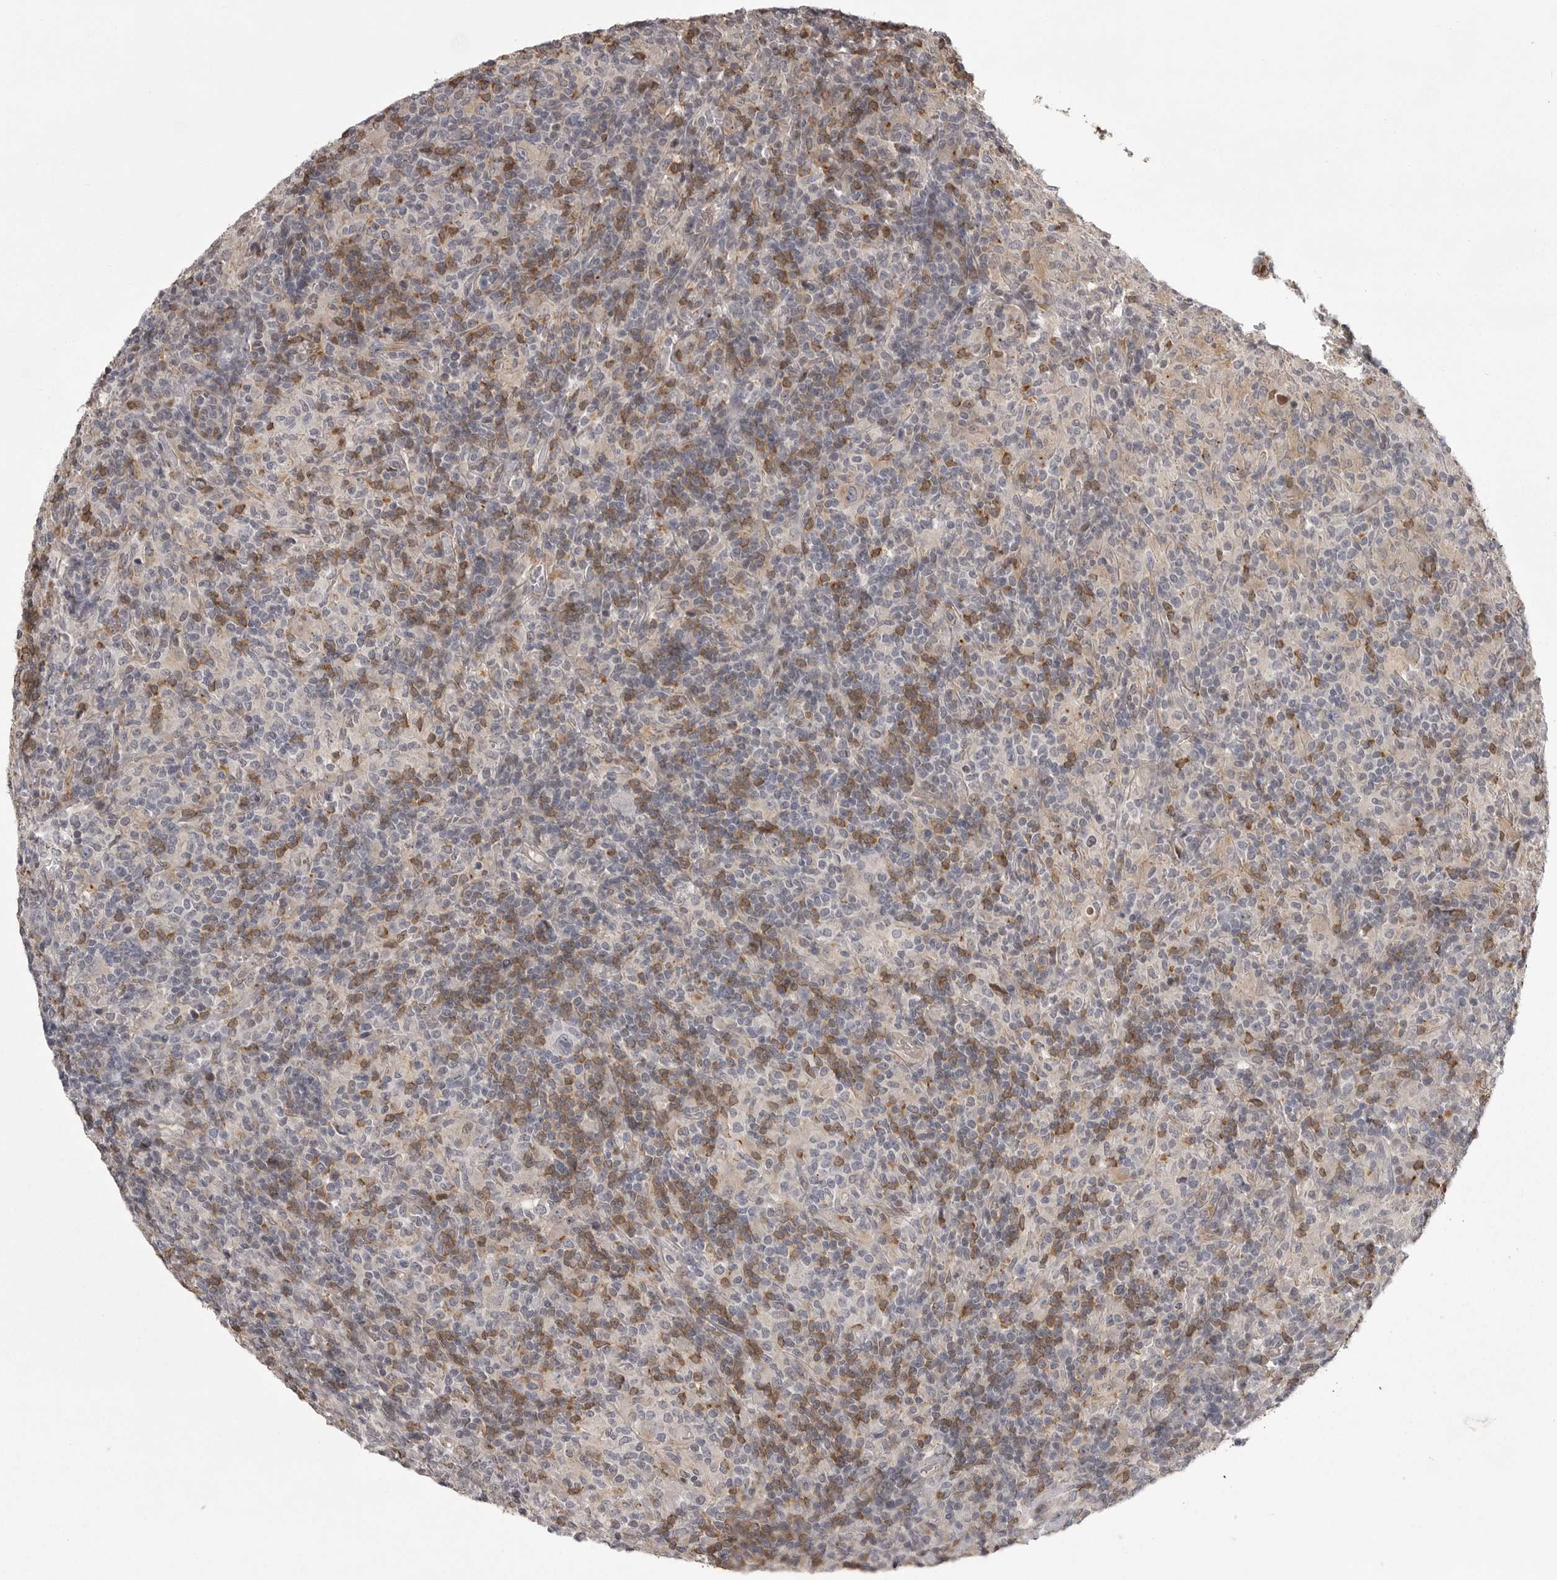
{"staining": {"intensity": "weak", "quantity": "<25%", "location": "cytoplasmic/membranous"}, "tissue": "lymphoma", "cell_type": "Tumor cells", "image_type": "cancer", "snomed": [{"axis": "morphology", "description": "Hodgkin's disease, NOS"}, {"axis": "topography", "description": "Lymph node"}], "caption": "Photomicrograph shows no protein expression in tumor cells of Hodgkin's disease tissue.", "gene": "SNX16", "patient": {"sex": "male", "age": 70}}